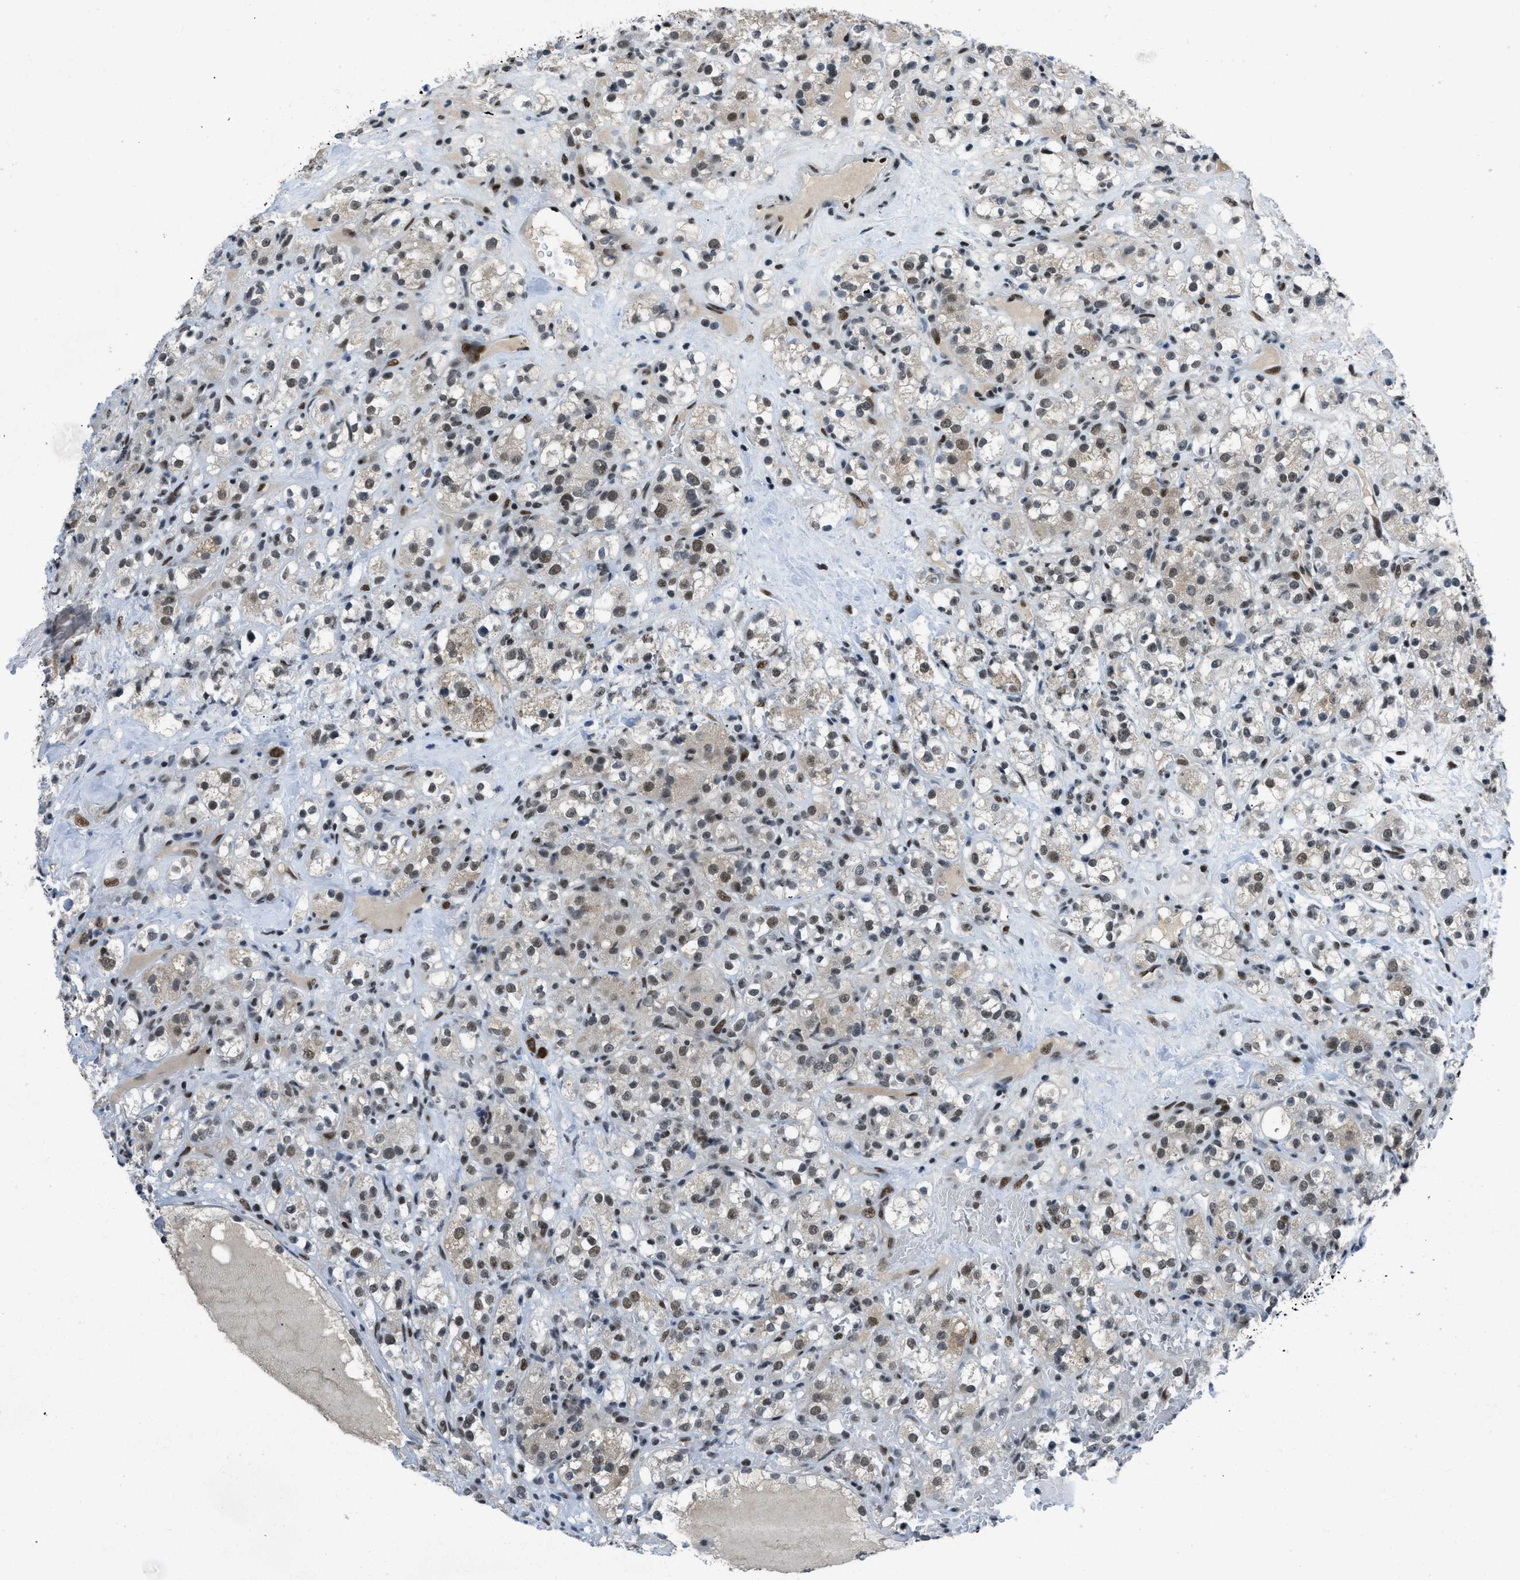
{"staining": {"intensity": "moderate", "quantity": ">75%", "location": "cytoplasmic/membranous,nuclear"}, "tissue": "renal cancer", "cell_type": "Tumor cells", "image_type": "cancer", "snomed": [{"axis": "morphology", "description": "Normal tissue, NOS"}, {"axis": "morphology", "description": "Adenocarcinoma, NOS"}, {"axis": "topography", "description": "Kidney"}], "caption": "Immunohistochemistry (IHC) micrograph of human renal cancer stained for a protein (brown), which exhibits medium levels of moderate cytoplasmic/membranous and nuclear staining in approximately >75% of tumor cells.", "gene": "GATAD2B", "patient": {"sex": "male", "age": 61}}